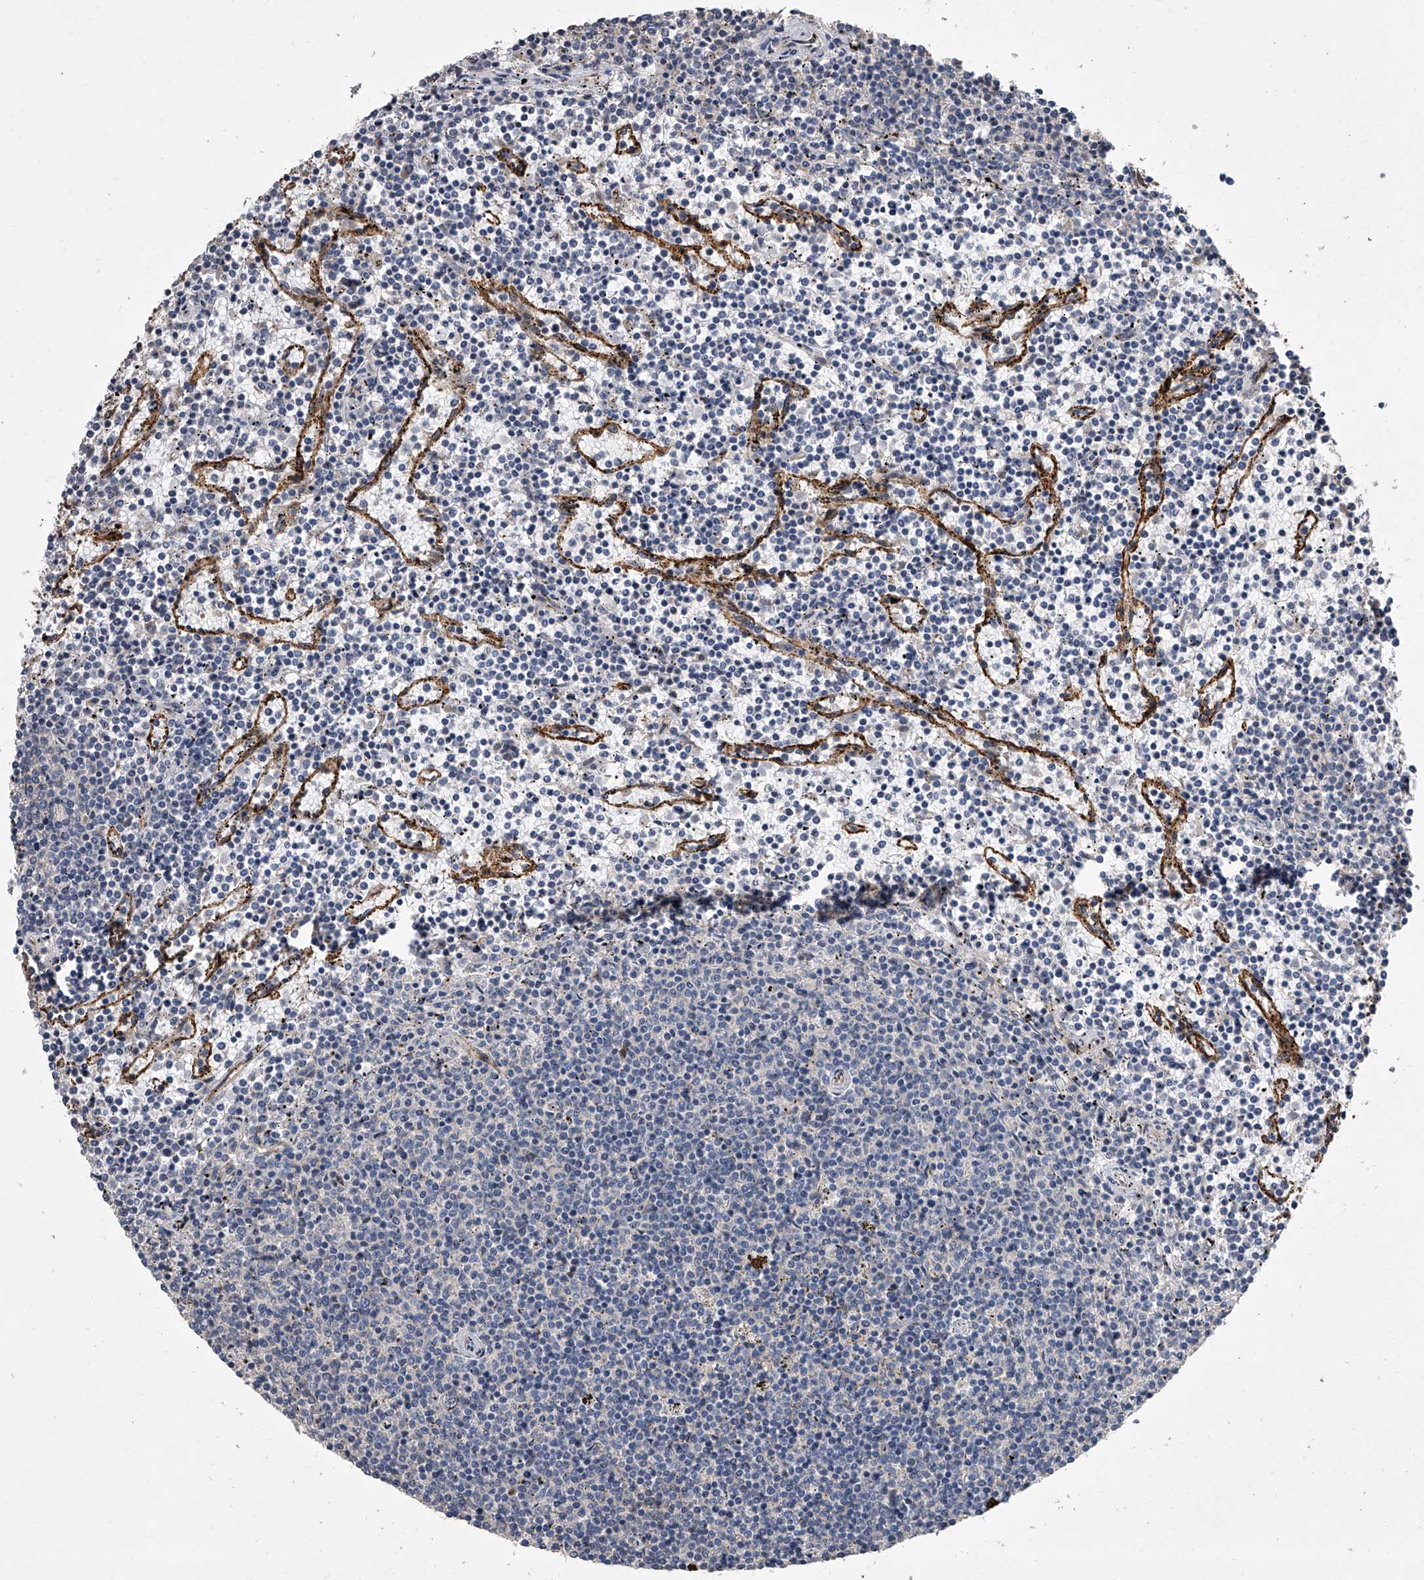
{"staining": {"intensity": "negative", "quantity": "none", "location": "none"}, "tissue": "lymphoma", "cell_type": "Tumor cells", "image_type": "cancer", "snomed": [{"axis": "morphology", "description": "Malignant lymphoma, non-Hodgkin's type, Low grade"}, {"axis": "topography", "description": "Spleen"}], "caption": "IHC micrograph of neoplastic tissue: human malignant lymphoma, non-Hodgkin's type (low-grade) stained with DAB displays no significant protein staining in tumor cells.", "gene": "DOCK9", "patient": {"sex": "female", "age": 50}}